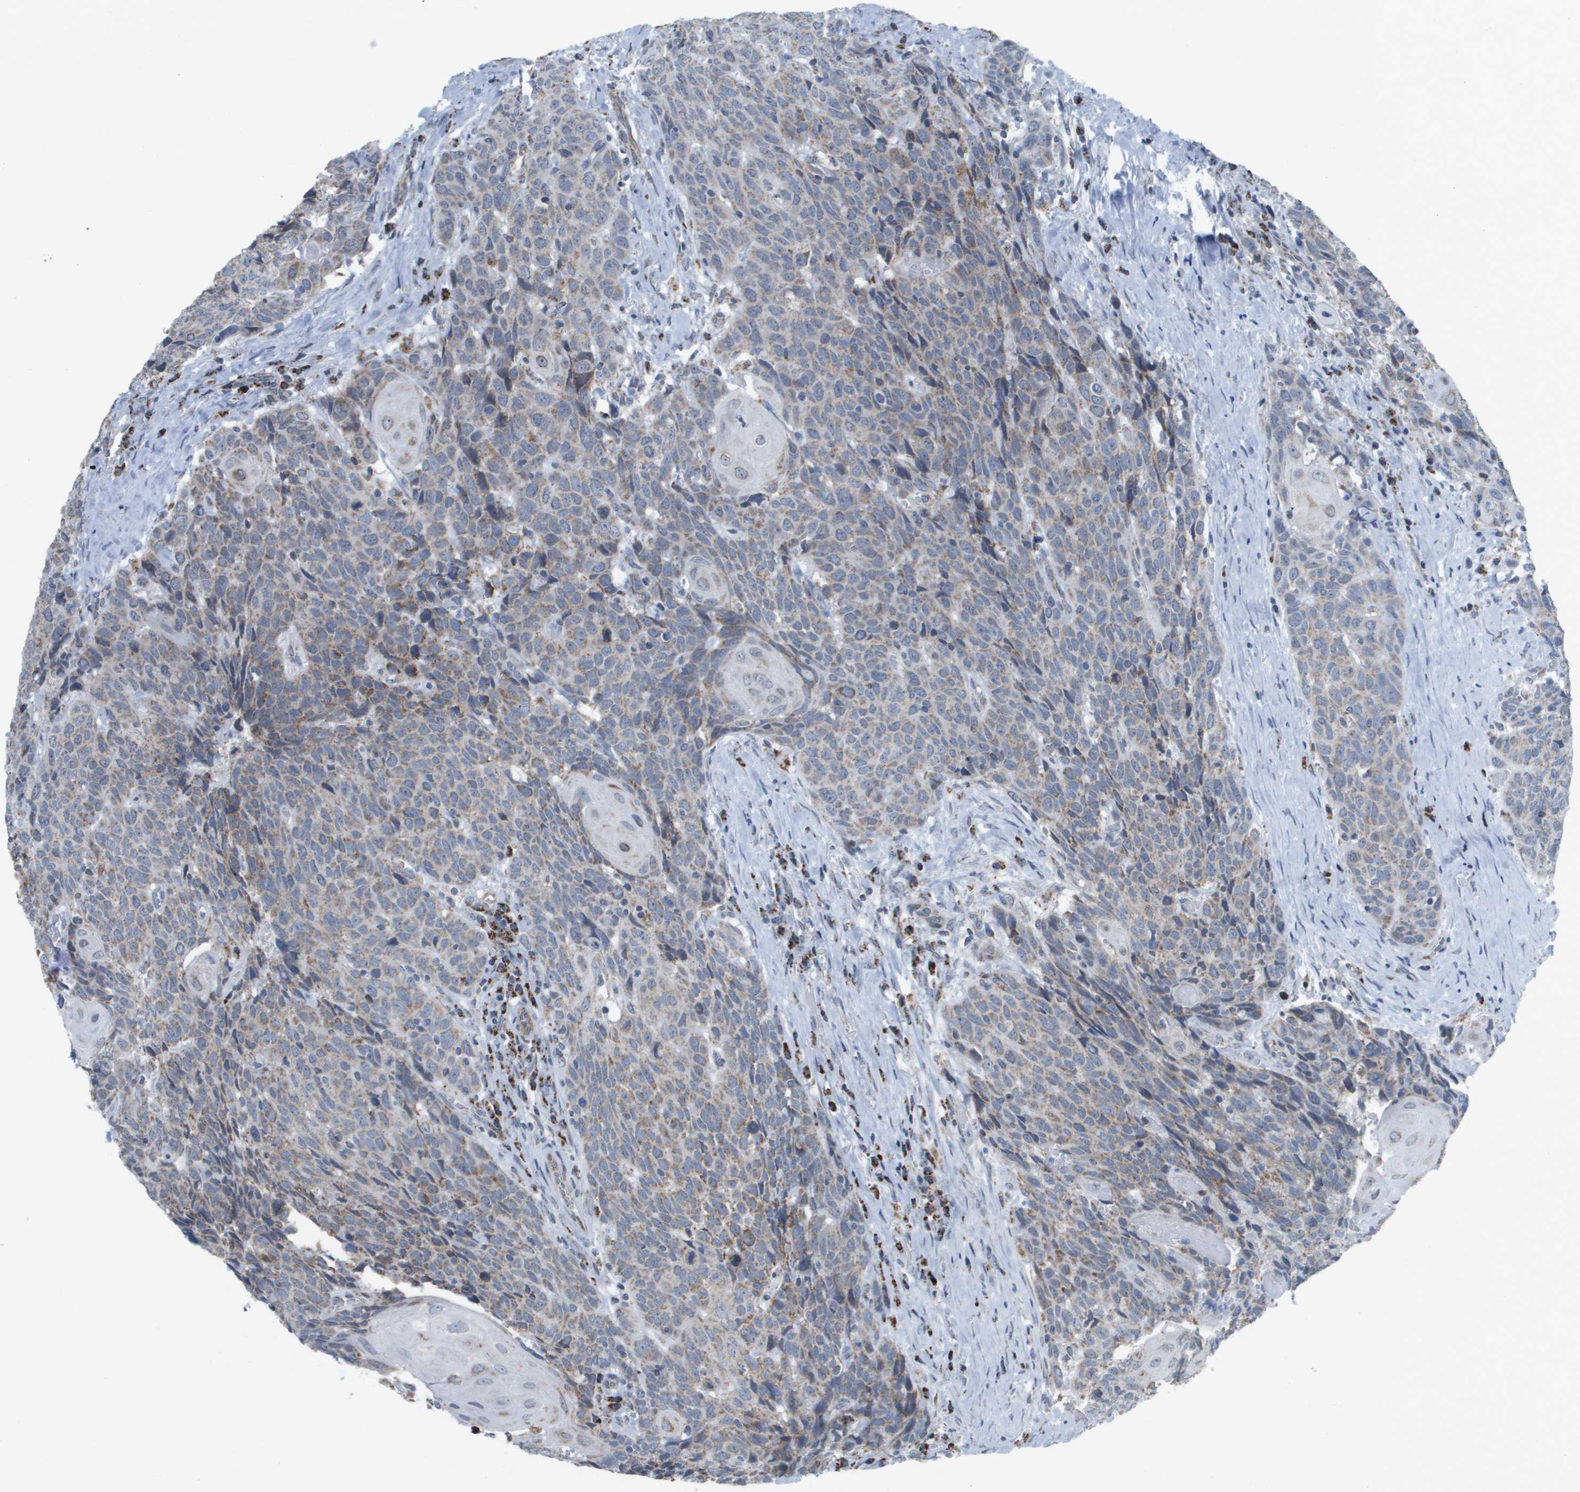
{"staining": {"intensity": "moderate", "quantity": "25%-75%", "location": "cytoplasmic/membranous"}, "tissue": "head and neck cancer", "cell_type": "Tumor cells", "image_type": "cancer", "snomed": [{"axis": "morphology", "description": "Squamous cell carcinoma, NOS"}, {"axis": "topography", "description": "Head-Neck"}], "caption": "The histopathology image displays staining of head and neck cancer (squamous cell carcinoma), revealing moderate cytoplasmic/membranous protein expression (brown color) within tumor cells.", "gene": "TMEM223", "patient": {"sex": "male", "age": 66}}